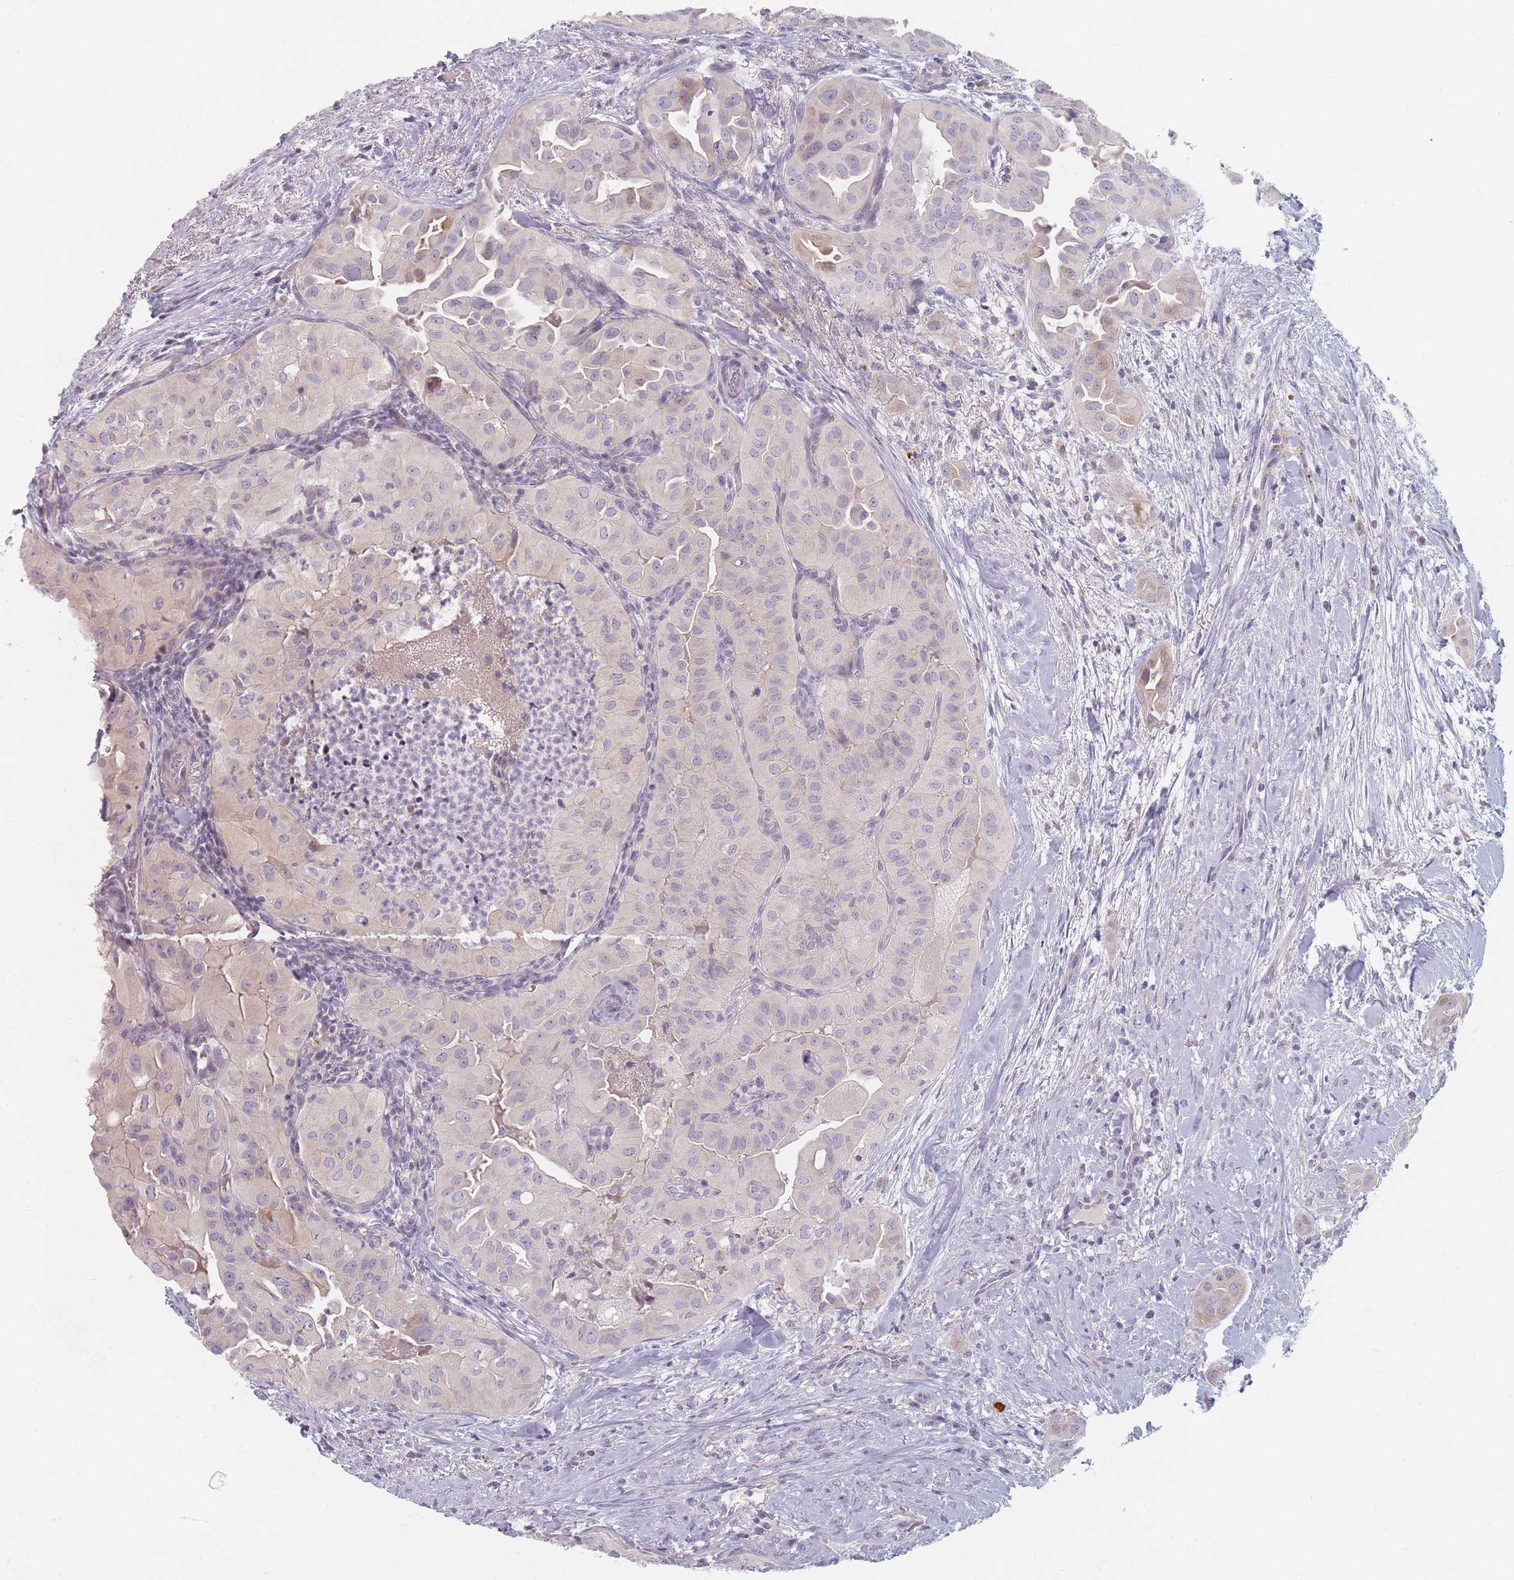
{"staining": {"intensity": "negative", "quantity": "none", "location": "none"}, "tissue": "thyroid cancer", "cell_type": "Tumor cells", "image_type": "cancer", "snomed": [{"axis": "morphology", "description": "Normal tissue, NOS"}, {"axis": "morphology", "description": "Papillary adenocarcinoma, NOS"}, {"axis": "topography", "description": "Thyroid gland"}], "caption": "The micrograph exhibits no significant expression in tumor cells of thyroid papillary adenocarcinoma.", "gene": "TMOD1", "patient": {"sex": "female", "age": 59}}